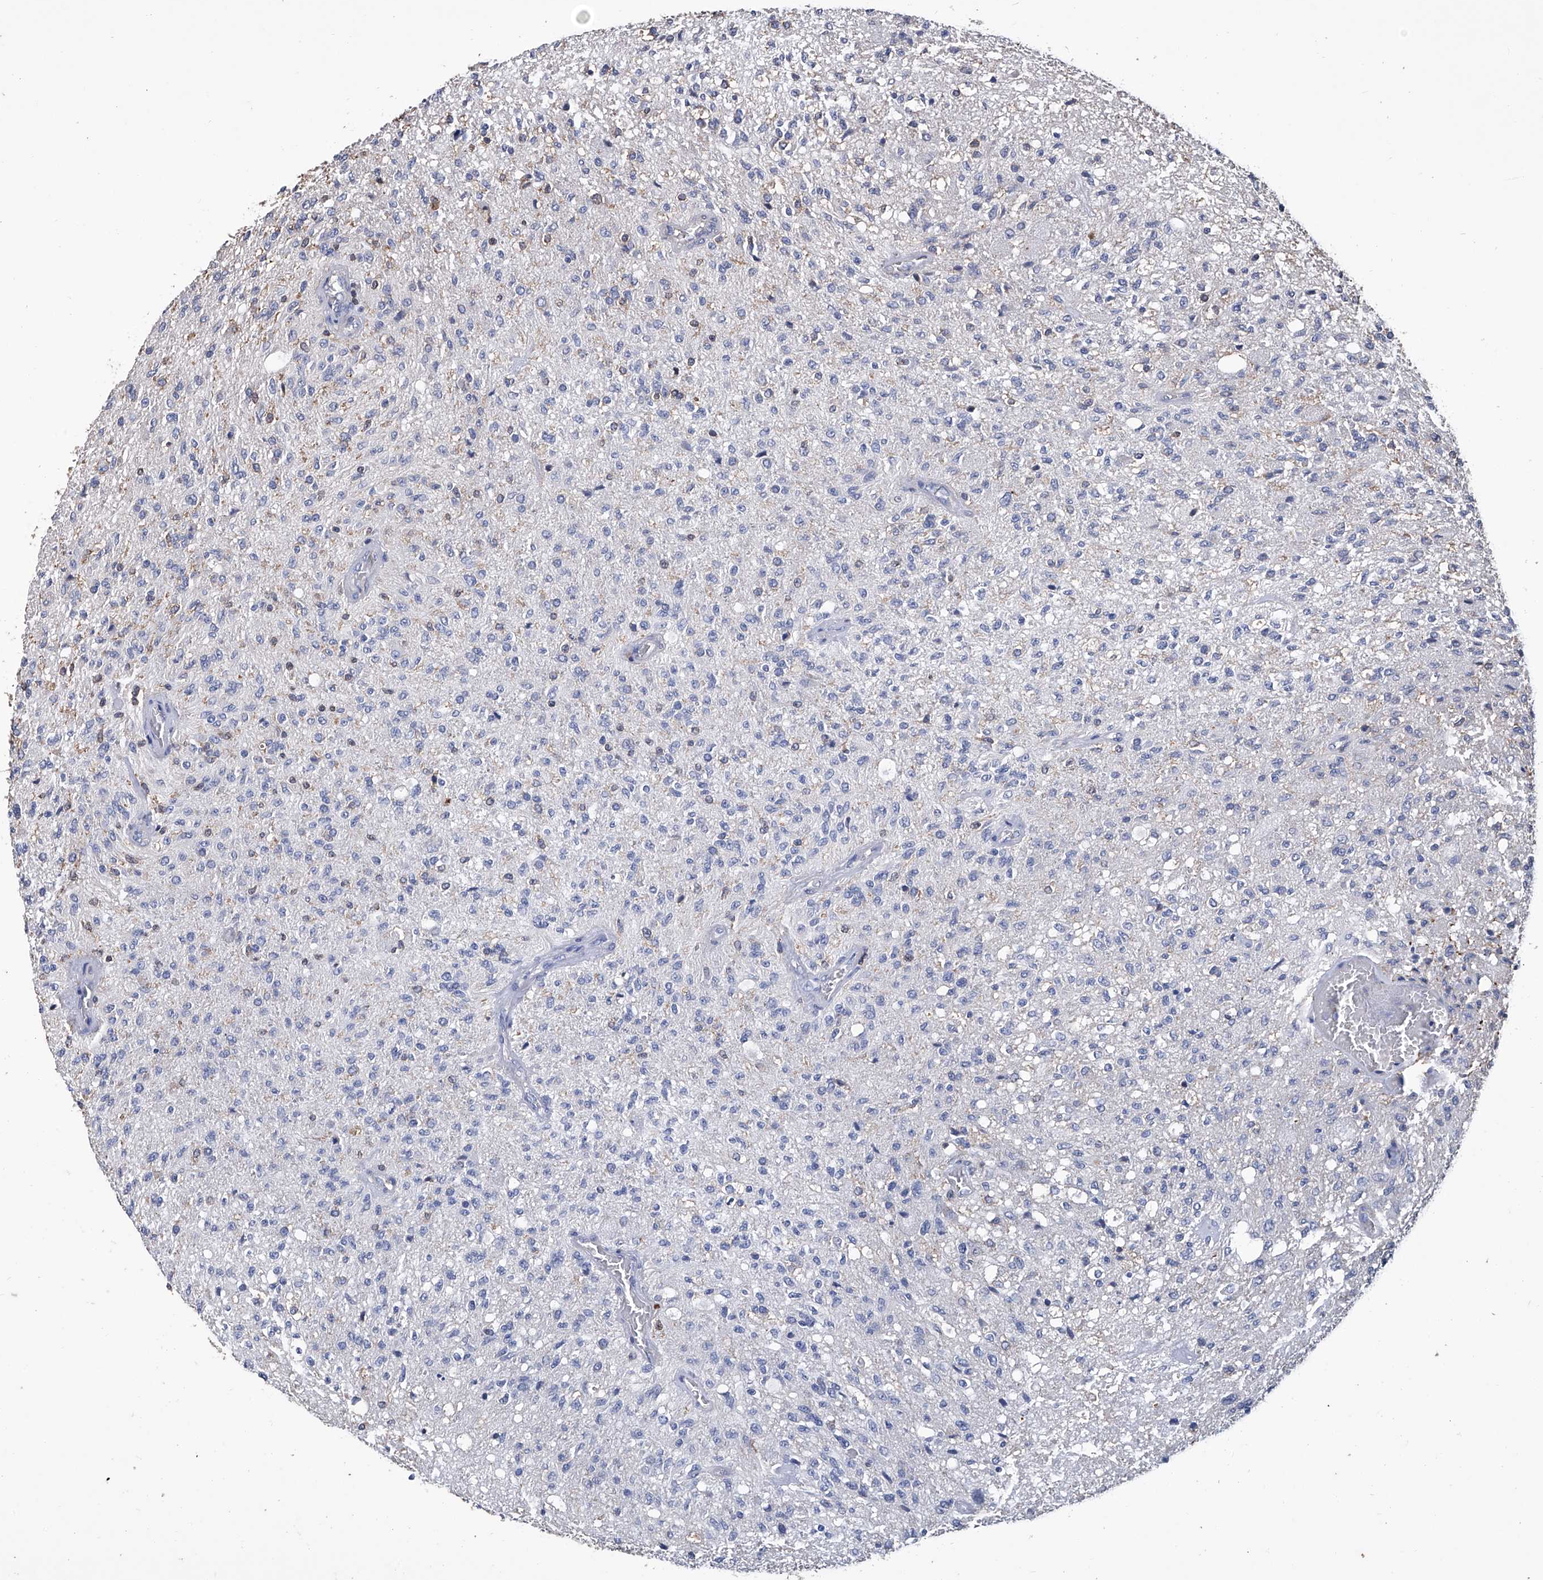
{"staining": {"intensity": "negative", "quantity": "none", "location": "none"}, "tissue": "glioma", "cell_type": "Tumor cells", "image_type": "cancer", "snomed": [{"axis": "morphology", "description": "Normal tissue, NOS"}, {"axis": "morphology", "description": "Glioma, malignant, High grade"}, {"axis": "topography", "description": "Cerebral cortex"}], "caption": "Tumor cells are negative for protein expression in human glioma.", "gene": "GPT", "patient": {"sex": "male", "age": 77}}